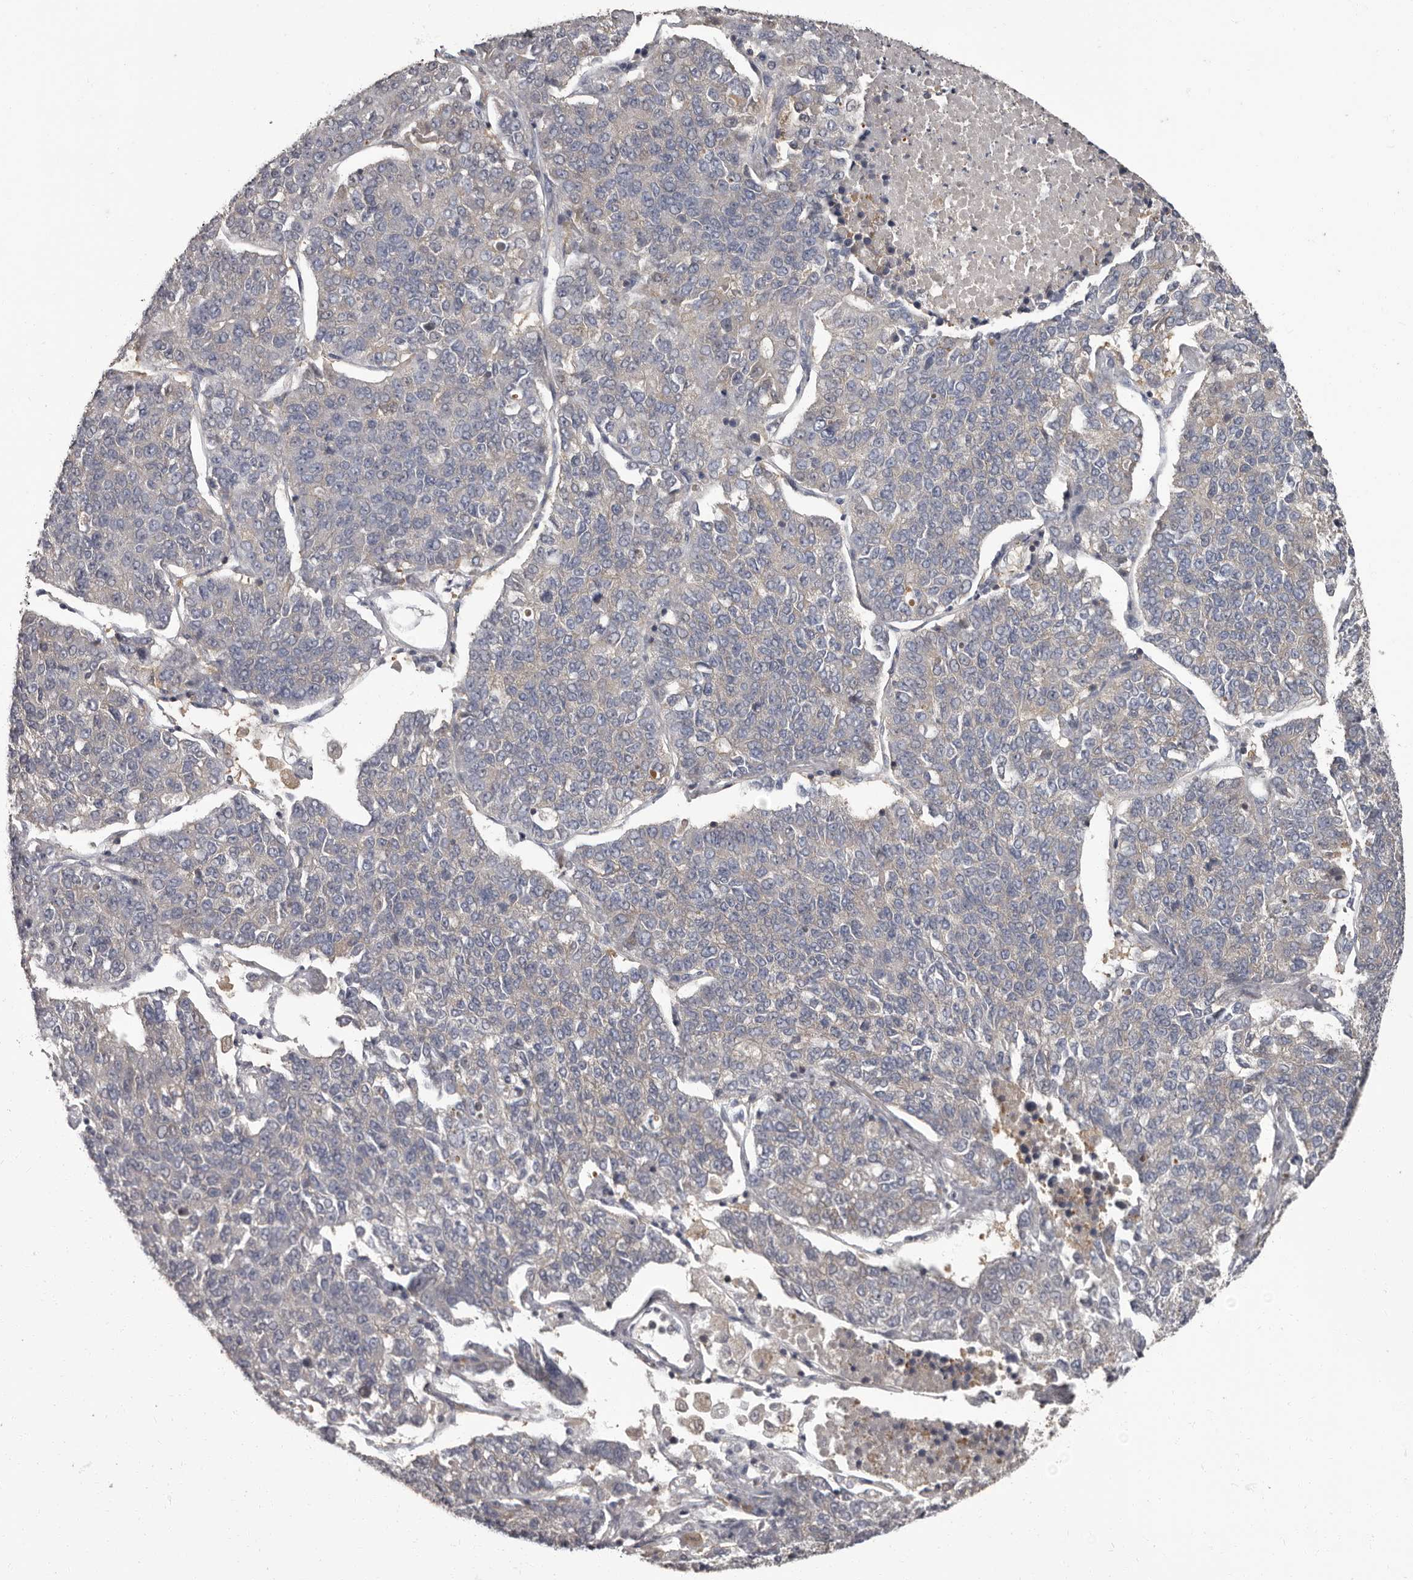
{"staining": {"intensity": "negative", "quantity": "none", "location": "none"}, "tissue": "lung cancer", "cell_type": "Tumor cells", "image_type": "cancer", "snomed": [{"axis": "morphology", "description": "Adenocarcinoma, NOS"}, {"axis": "topography", "description": "Lung"}], "caption": "DAB (3,3'-diaminobenzidine) immunohistochemical staining of human lung cancer reveals no significant expression in tumor cells.", "gene": "APEH", "patient": {"sex": "male", "age": 49}}